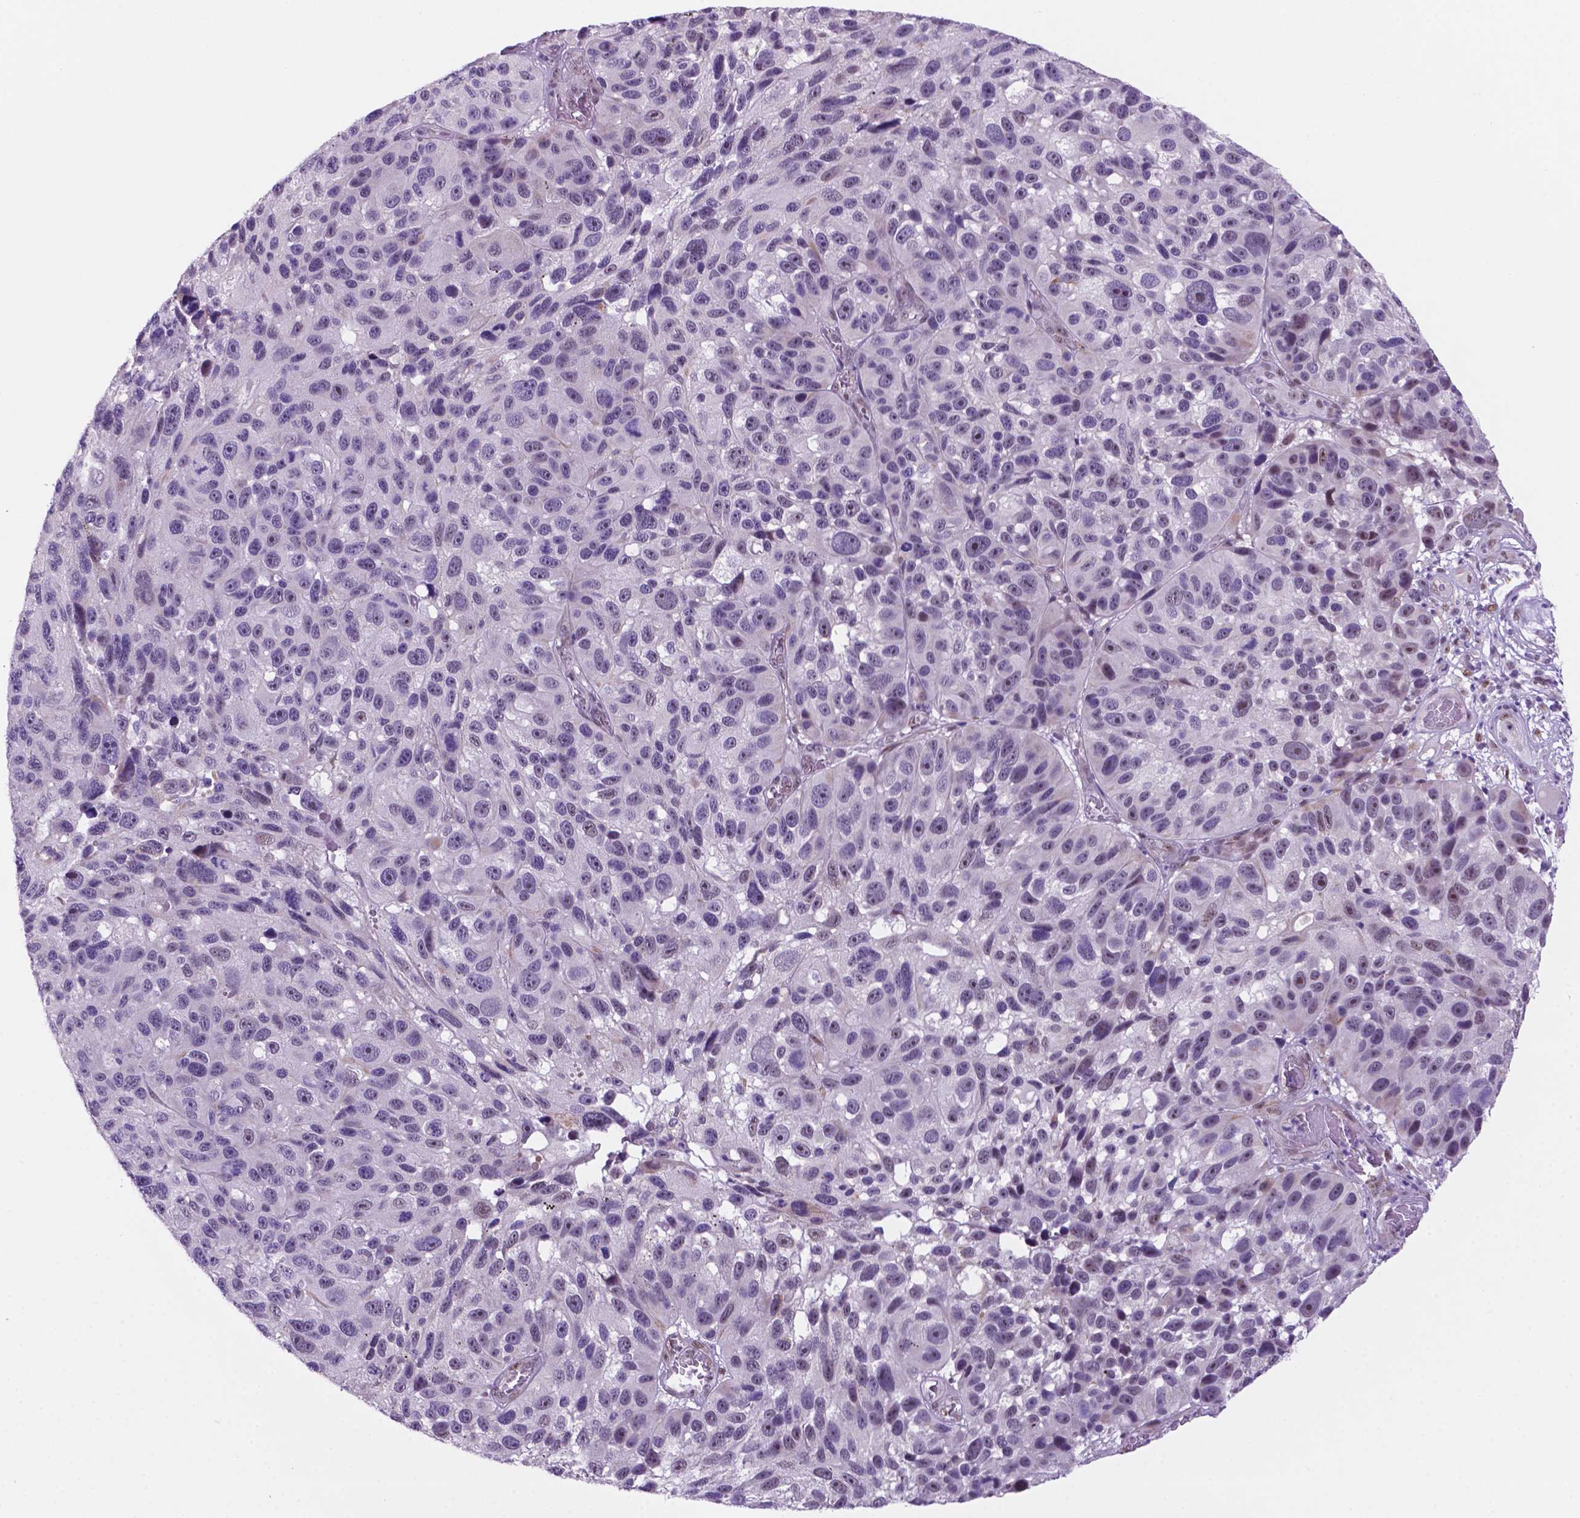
{"staining": {"intensity": "weak", "quantity": "<25%", "location": "nuclear"}, "tissue": "melanoma", "cell_type": "Tumor cells", "image_type": "cancer", "snomed": [{"axis": "morphology", "description": "Malignant melanoma, NOS"}, {"axis": "topography", "description": "Skin"}], "caption": "Immunohistochemistry photomicrograph of neoplastic tissue: human malignant melanoma stained with DAB (3,3'-diaminobenzidine) shows no significant protein staining in tumor cells.", "gene": "C18orf21", "patient": {"sex": "male", "age": 53}}